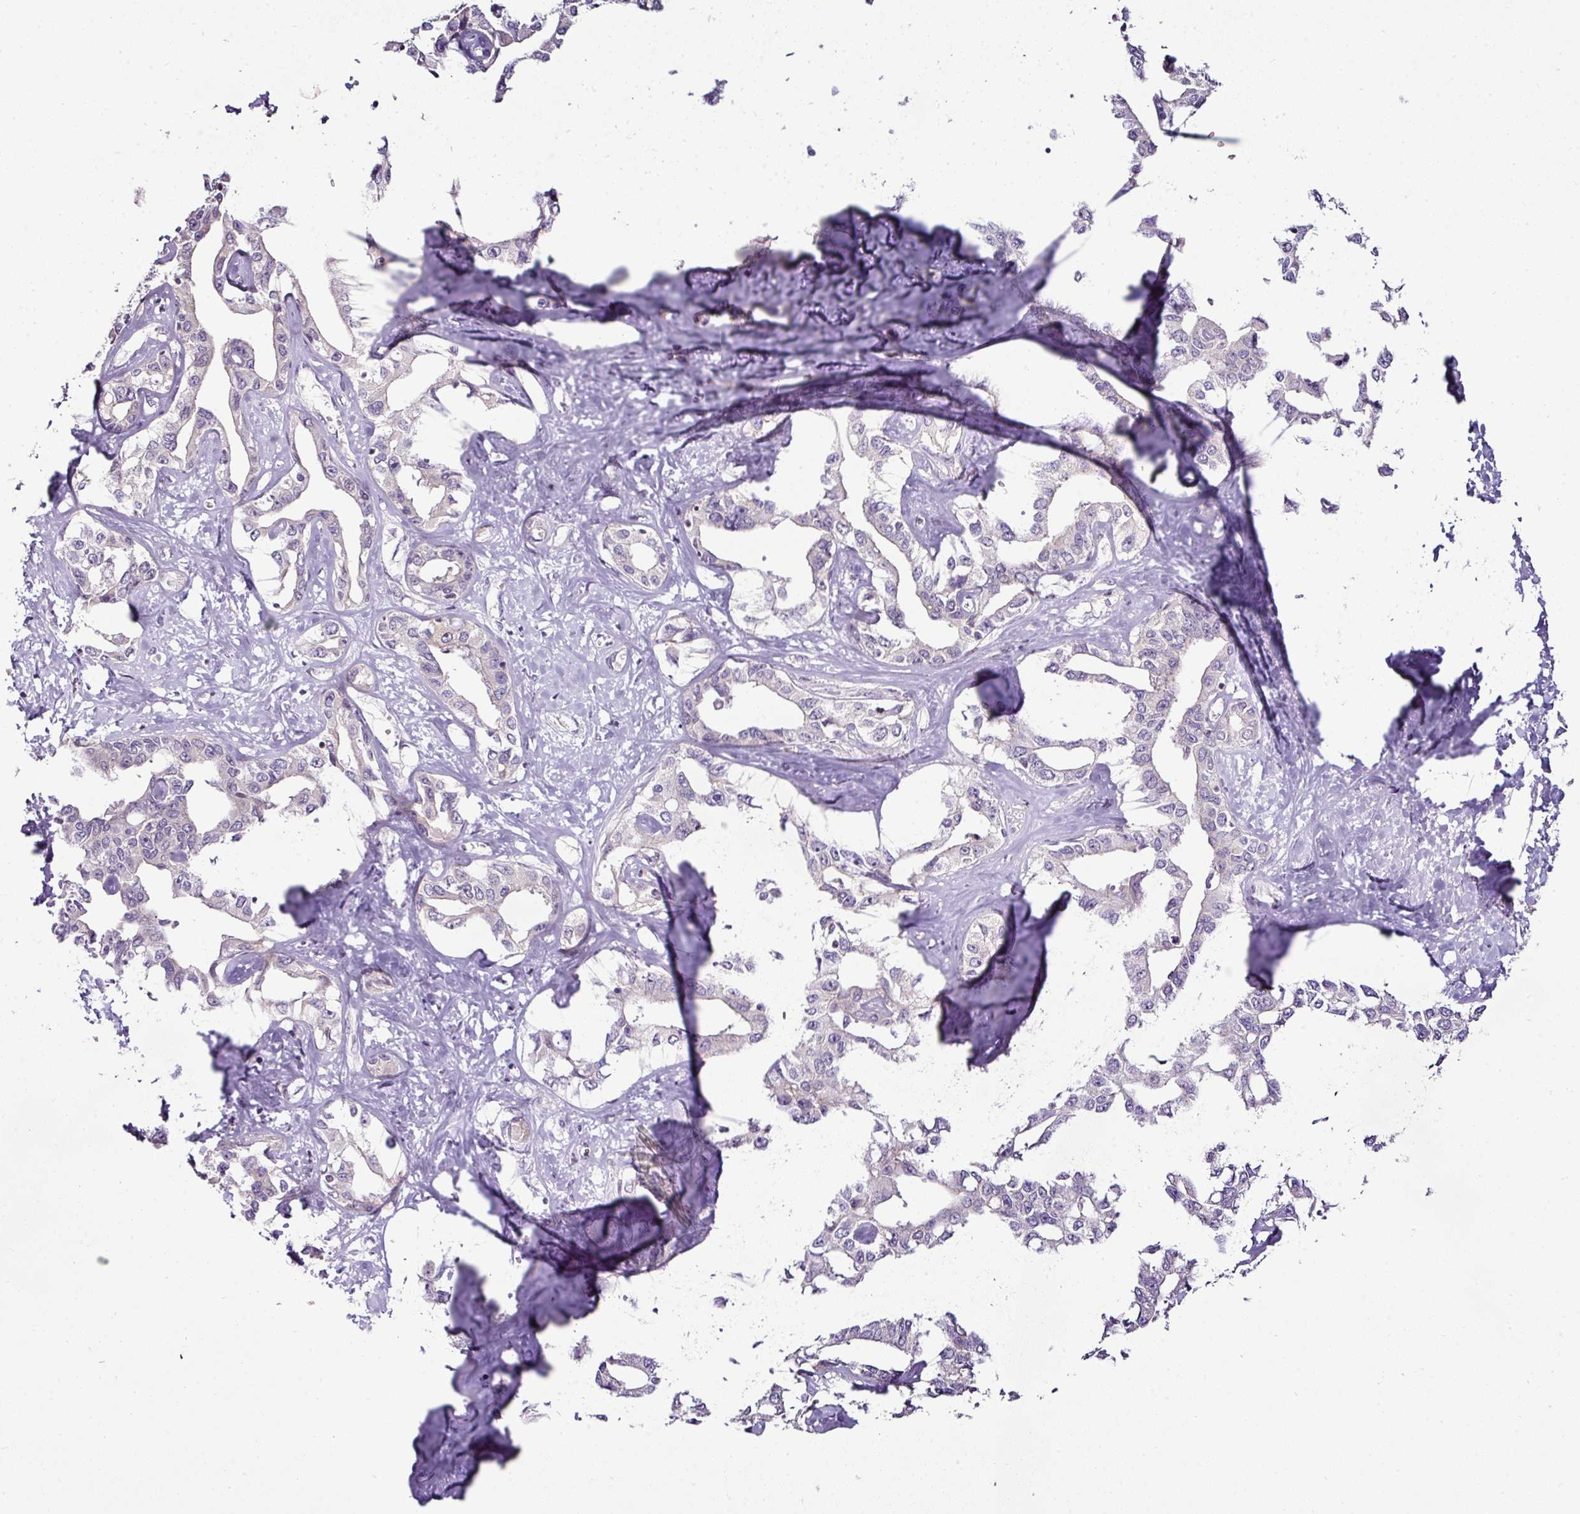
{"staining": {"intensity": "negative", "quantity": "none", "location": "none"}, "tissue": "liver cancer", "cell_type": "Tumor cells", "image_type": "cancer", "snomed": [{"axis": "morphology", "description": "Cholangiocarcinoma"}, {"axis": "topography", "description": "Liver"}], "caption": "Protein analysis of liver cancer (cholangiocarcinoma) reveals no significant positivity in tumor cells. (DAB (3,3'-diaminobenzidine) IHC with hematoxylin counter stain).", "gene": "TEX30", "patient": {"sex": "male", "age": 59}}